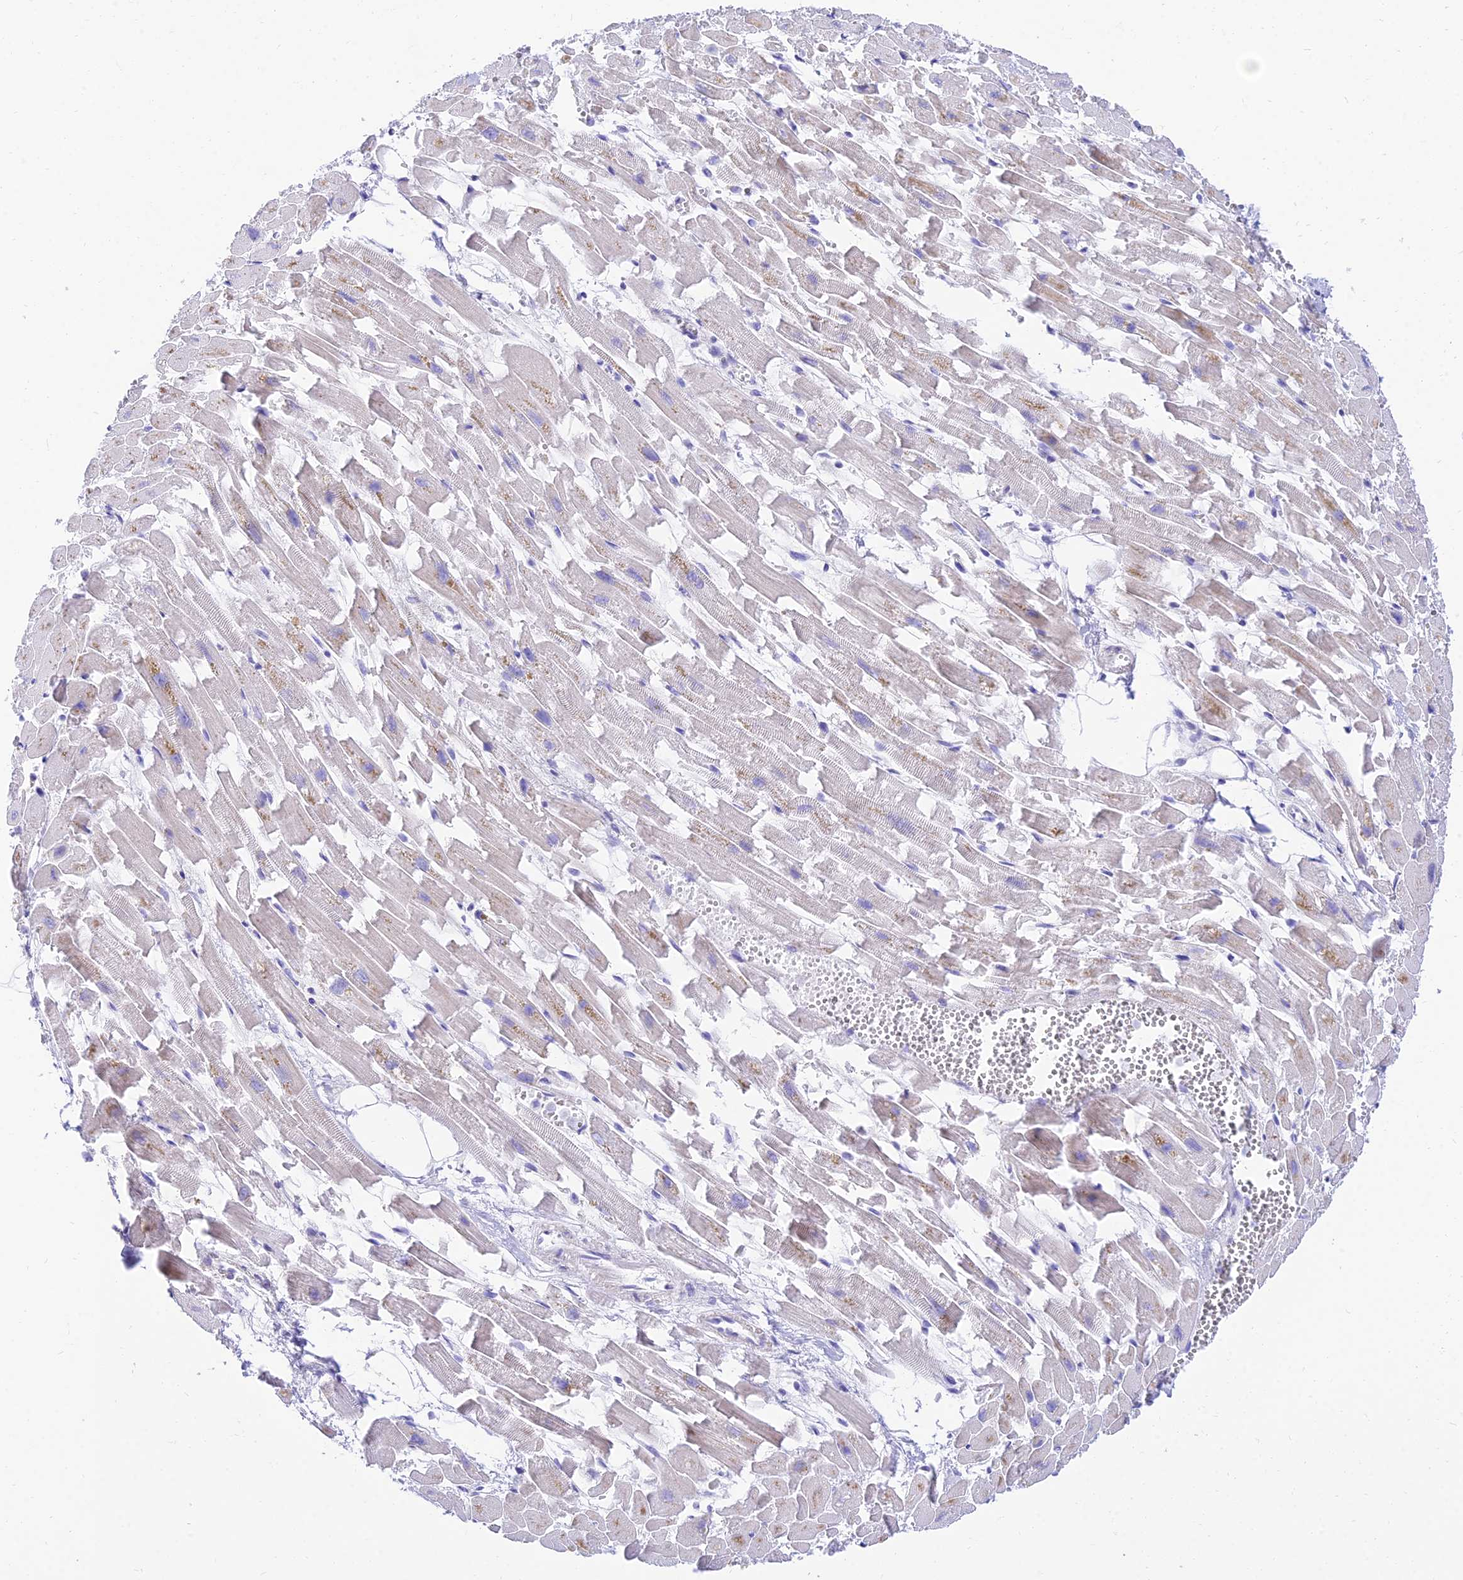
{"staining": {"intensity": "moderate", "quantity": "<25%", "location": "cytoplasmic/membranous"}, "tissue": "heart muscle", "cell_type": "Cardiomyocytes", "image_type": "normal", "snomed": [{"axis": "morphology", "description": "Normal tissue, NOS"}, {"axis": "topography", "description": "Heart"}], "caption": "High-power microscopy captured an immunohistochemistry (IHC) histopathology image of benign heart muscle, revealing moderate cytoplasmic/membranous positivity in about <25% of cardiomyocytes. (Brightfield microscopy of DAB IHC at high magnification).", "gene": "TAC3", "patient": {"sex": "female", "age": 64}}